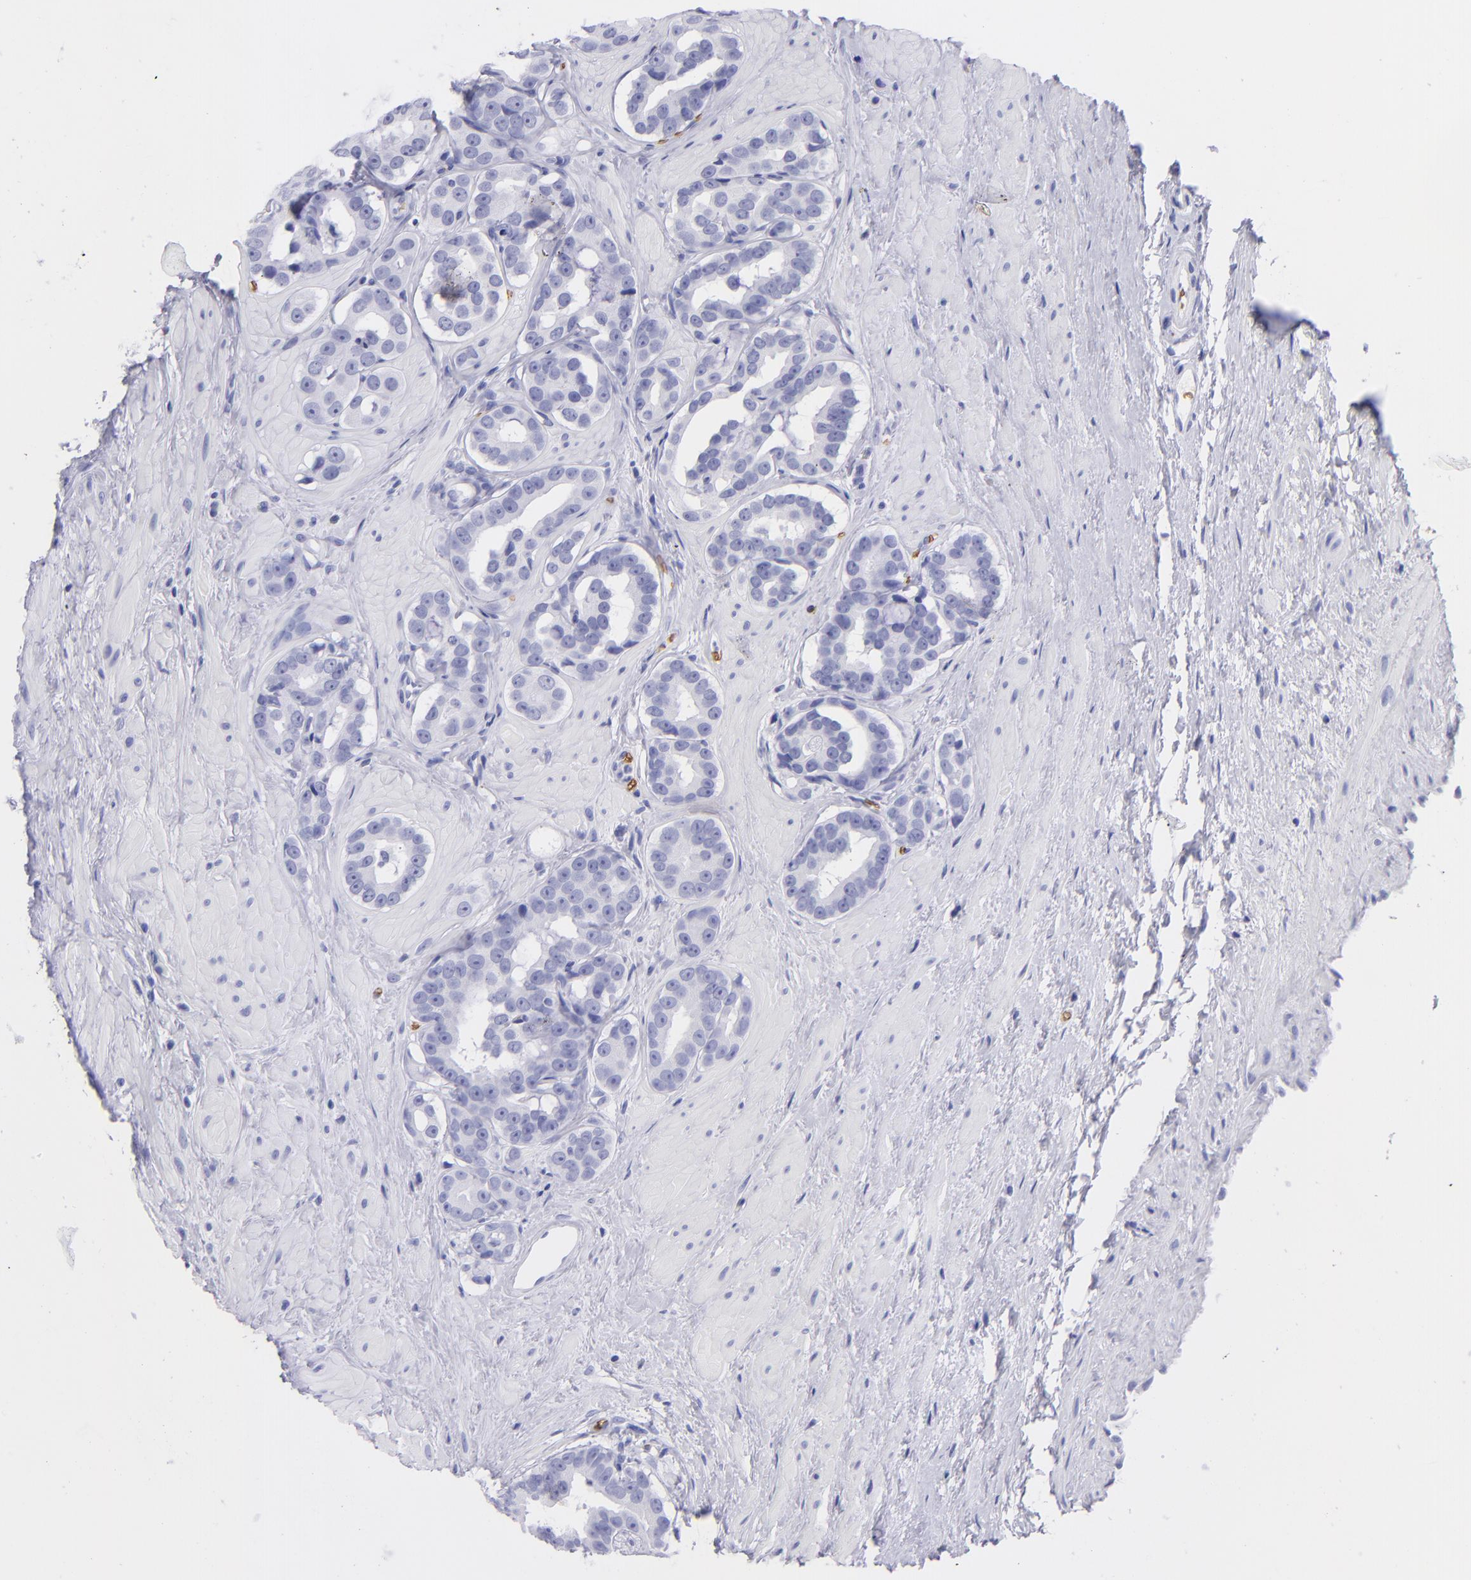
{"staining": {"intensity": "negative", "quantity": "none", "location": "none"}, "tissue": "prostate cancer", "cell_type": "Tumor cells", "image_type": "cancer", "snomed": [{"axis": "morphology", "description": "Adenocarcinoma, Low grade"}, {"axis": "topography", "description": "Prostate"}], "caption": "This histopathology image is of prostate cancer (adenocarcinoma (low-grade)) stained with immunohistochemistry (IHC) to label a protein in brown with the nuclei are counter-stained blue. There is no positivity in tumor cells.", "gene": "GYPA", "patient": {"sex": "male", "age": 59}}